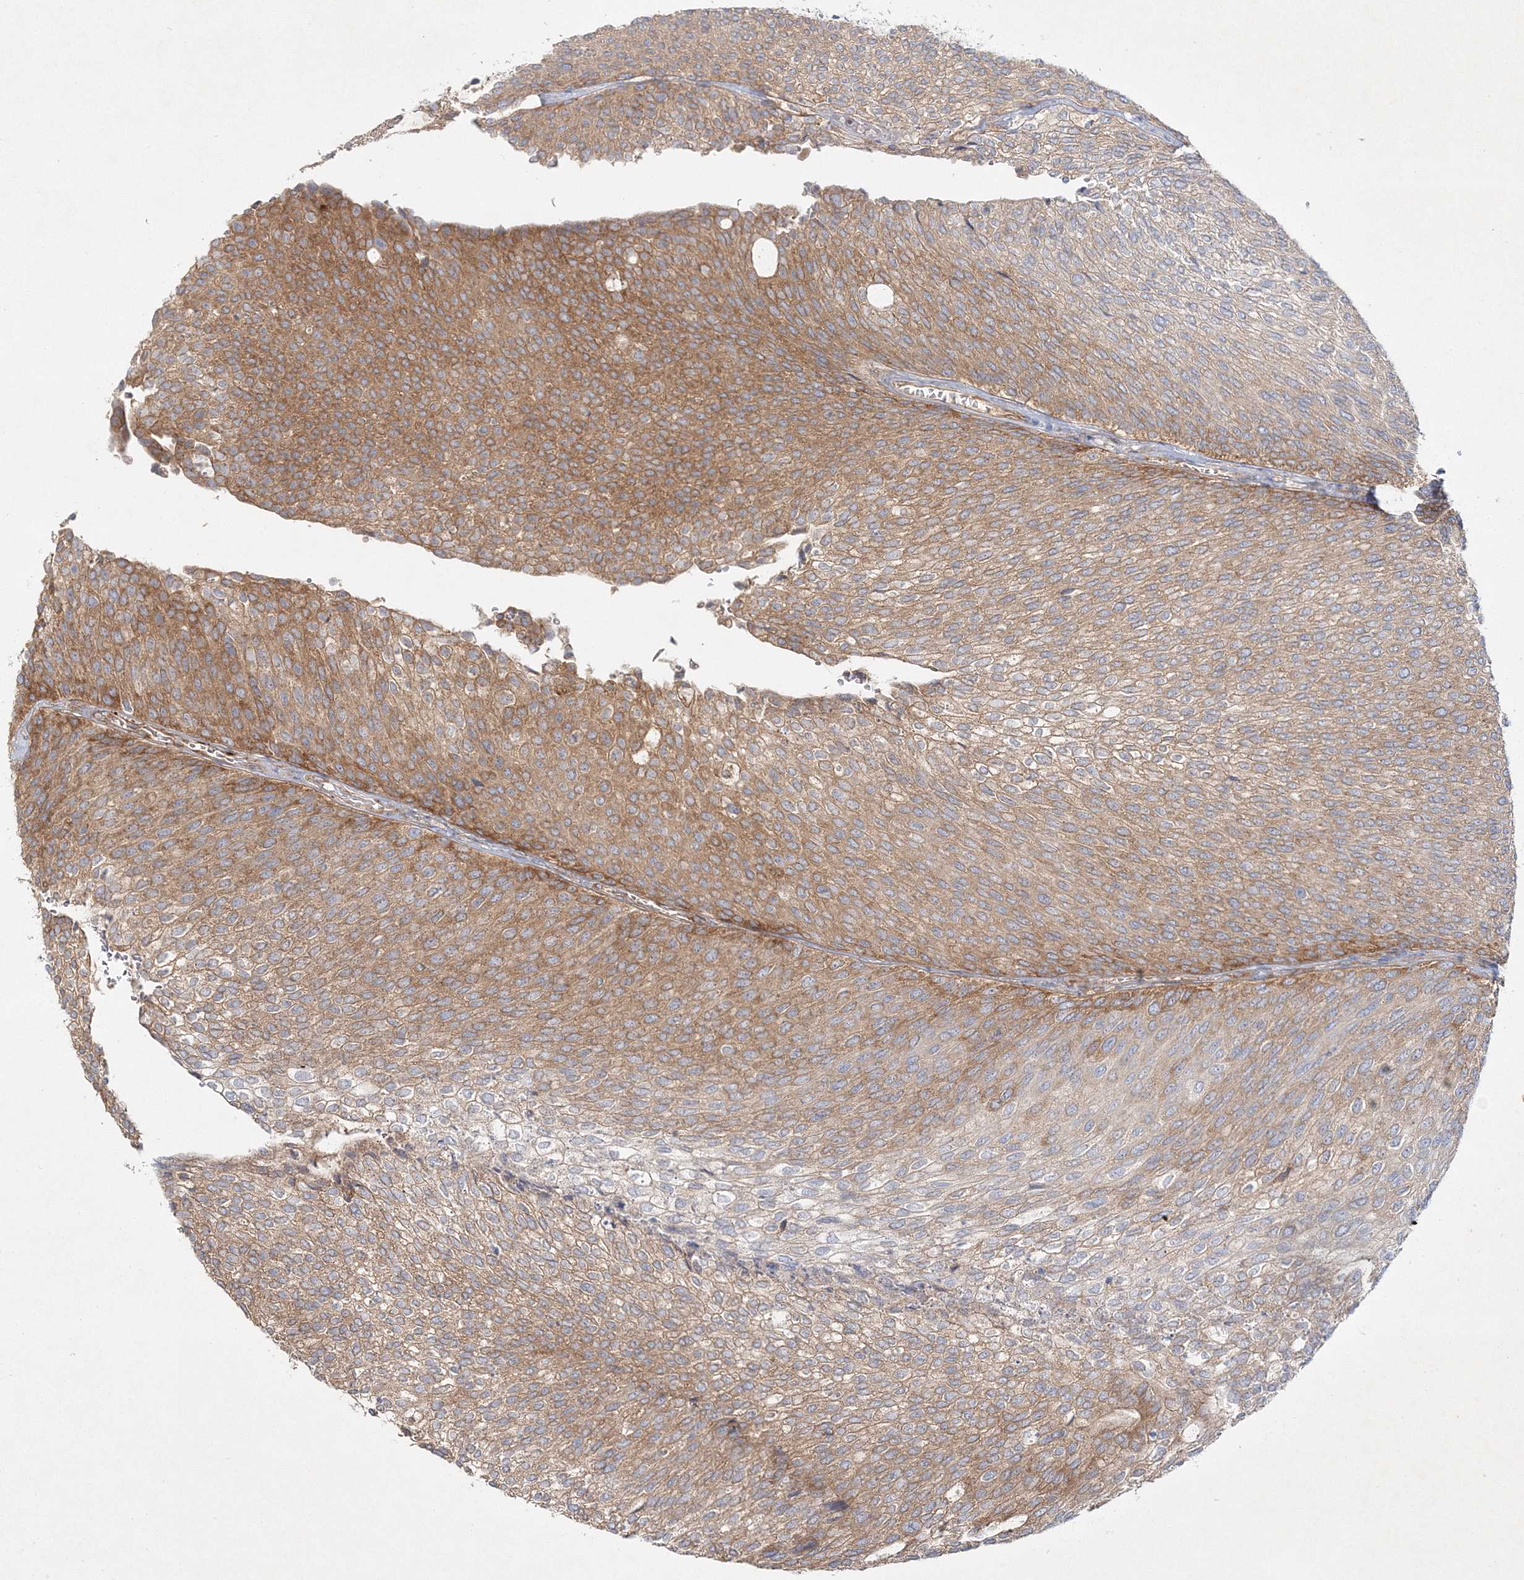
{"staining": {"intensity": "moderate", "quantity": ">75%", "location": "cytoplasmic/membranous"}, "tissue": "urothelial cancer", "cell_type": "Tumor cells", "image_type": "cancer", "snomed": [{"axis": "morphology", "description": "Urothelial carcinoma, Low grade"}, {"axis": "topography", "description": "Urinary bladder"}], "caption": "Immunohistochemistry micrograph of neoplastic tissue: human urothelial carcinoma (low-grade) stained using IHC demonstrates medium levels of moderate protein expression localized specifically in the cytoplasmic/membranous of tumor cells, appearing as a cytoplasmic/membranous brown color.", "gene": "WDR37", "patient": {"sex": "female", "age": 79}}